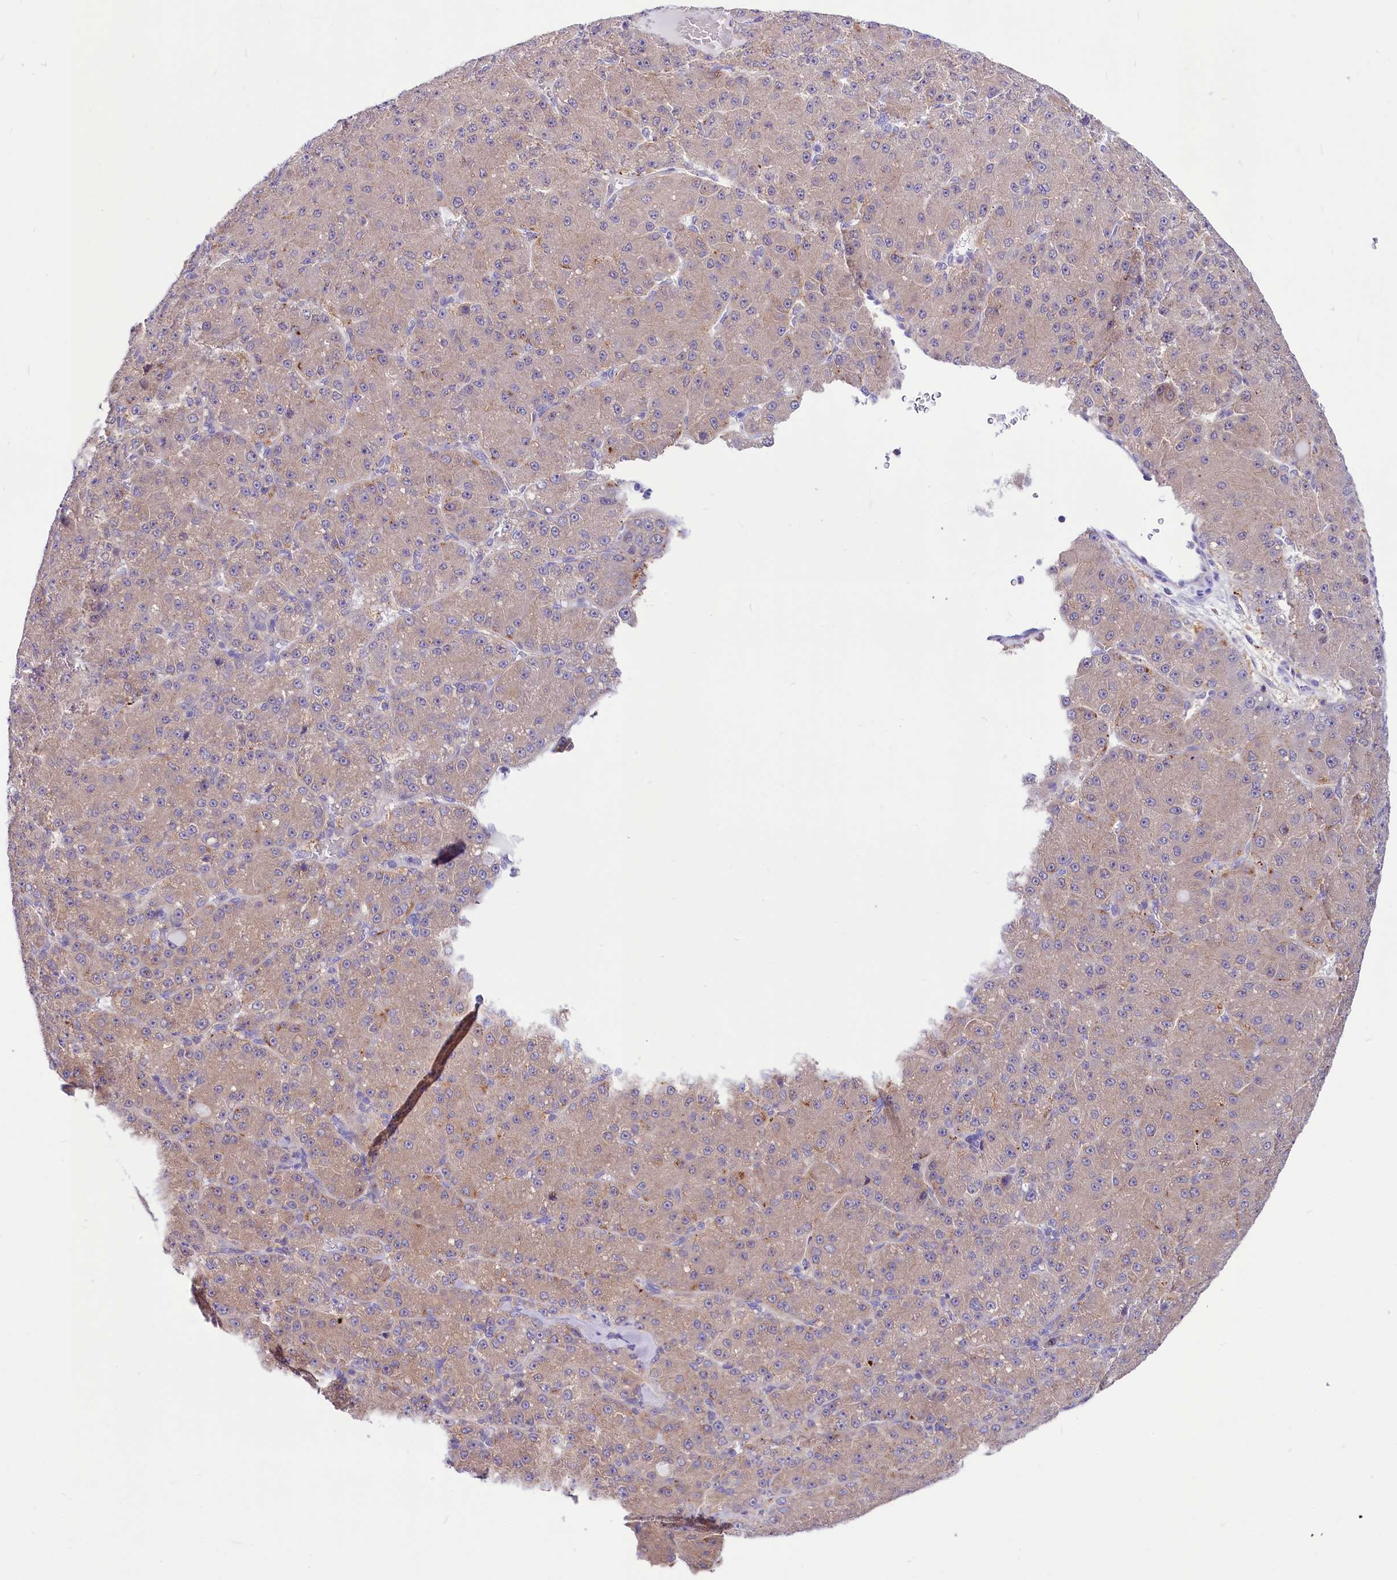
{"staining": {"intensity": "weak", "quantity": "25%-75%", "location": "cytoplasmic/membranous"}, "tissue": "liver cancer", "cell_type": "Tumor cells", "image_type": "cancer", "snomed": [{"axis": "morphology", "description": "Carcinoma, Hepatocellular, NOS"}, {"axis": "topography", "description": "Liver"}], "caption": "A high-resolution image shows IHC staining of liver cancer (hepatocellular carcinoma), which displays weak cytoplasmic/membranous staining in approximately 25%-75% of tumor cells. Ihc stains the protein in brown and the nuclei are stained blue.", "gene": "ABHD5", "patient": {"sex": "male", "age": 67}}